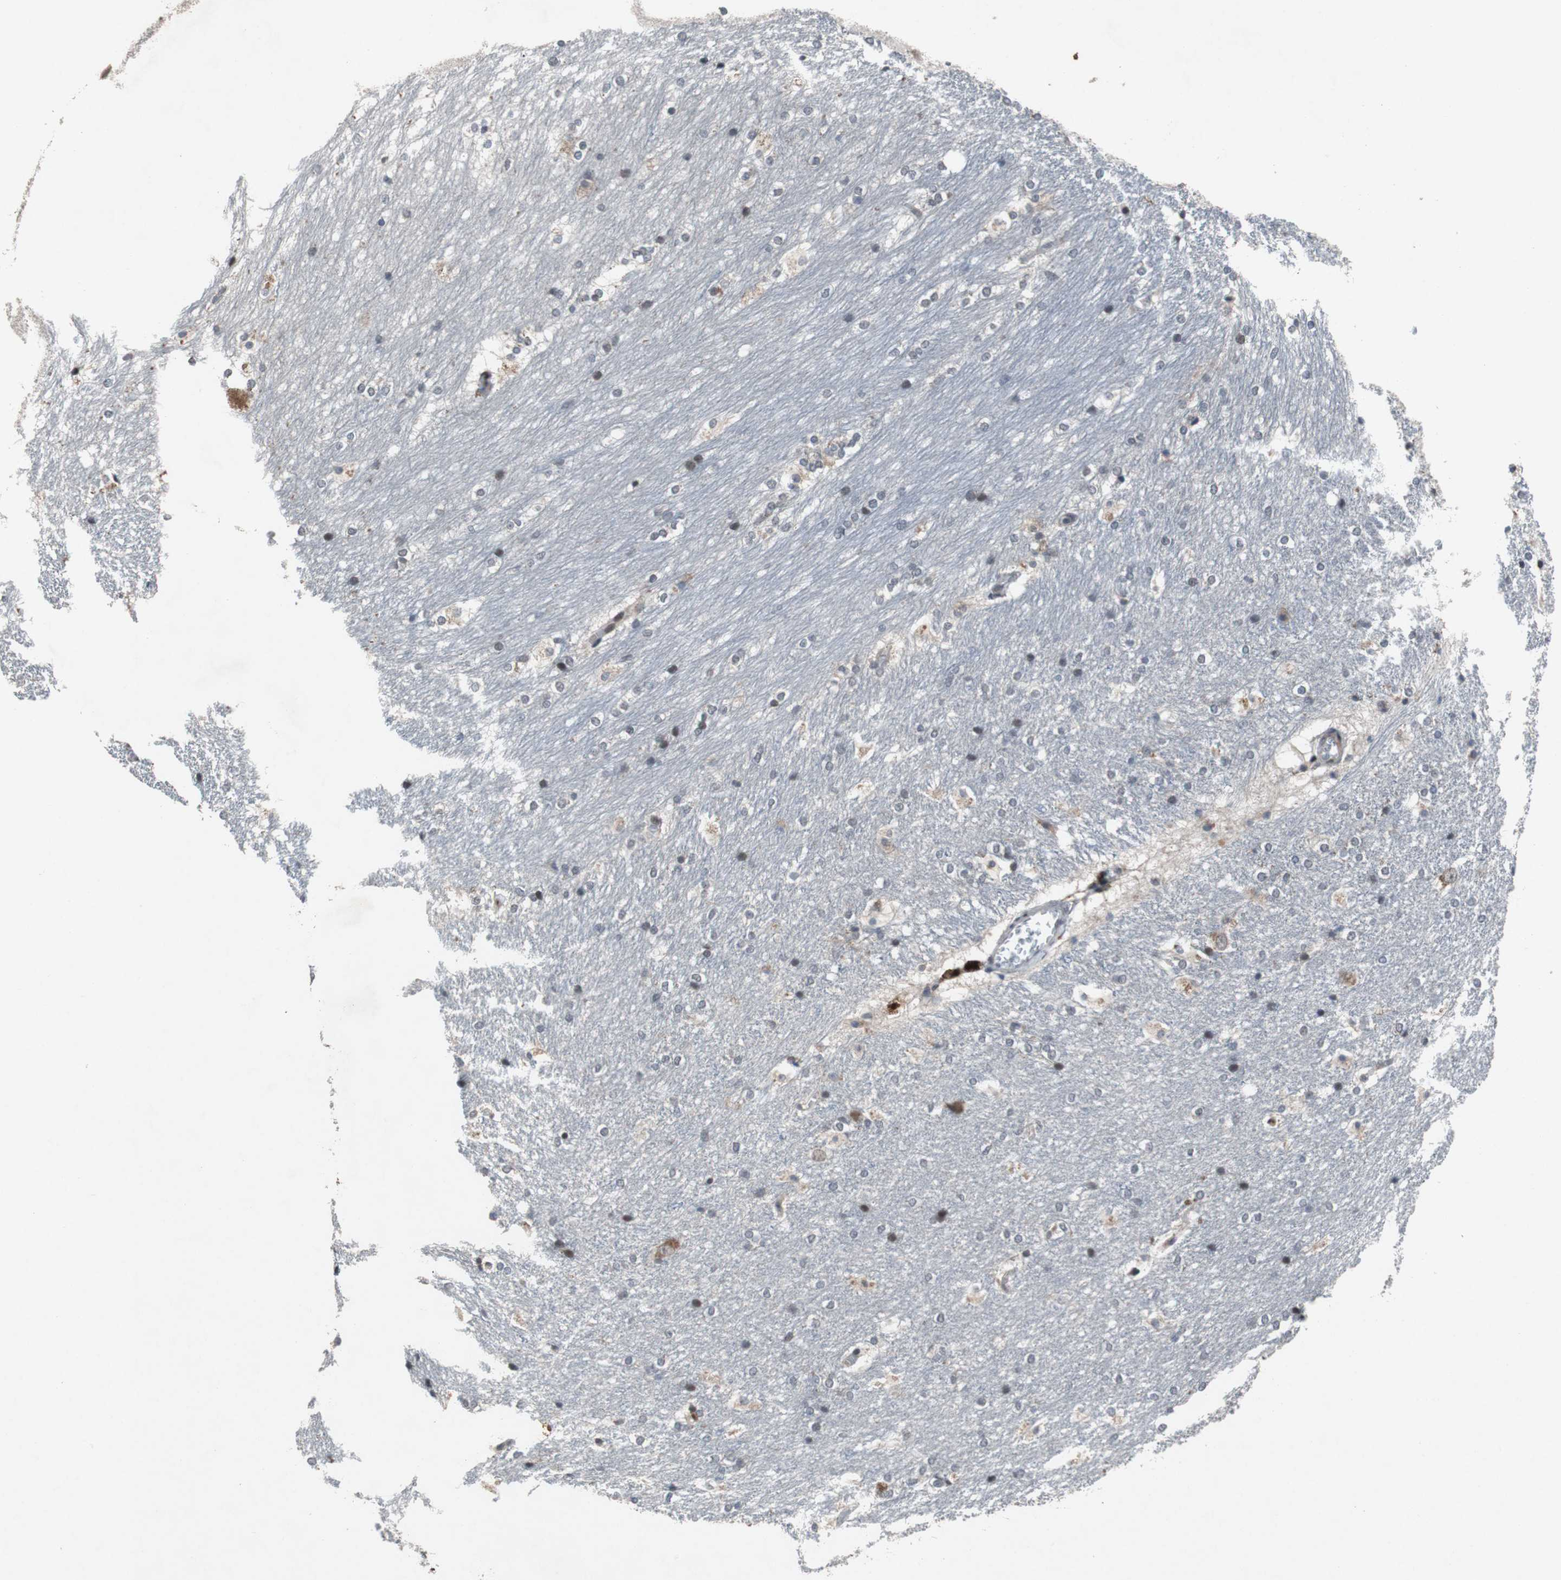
{"staining": {"intensity": "negative", "quantity": "none", "location": "none"}, "tissue": "hippocampus", "cell_type": "Glial cells", "image_type": "normal", "snomed": [{"axis": "morphology", "description": "Normal tissue, NOS"}, {"axis": "topography", "description": "Hippocampus"}], "caption": "Protein analysis of benign hippocampus demonstrates no significant positivity in glial cells. (Stains: DAB immunohistochemistry (IHC) with hematoxylin counter stain, Microscopy: brightfield microscopy at high magnification).", "gene": "TP63", "patient": {"sex": "female", "age": 19}}